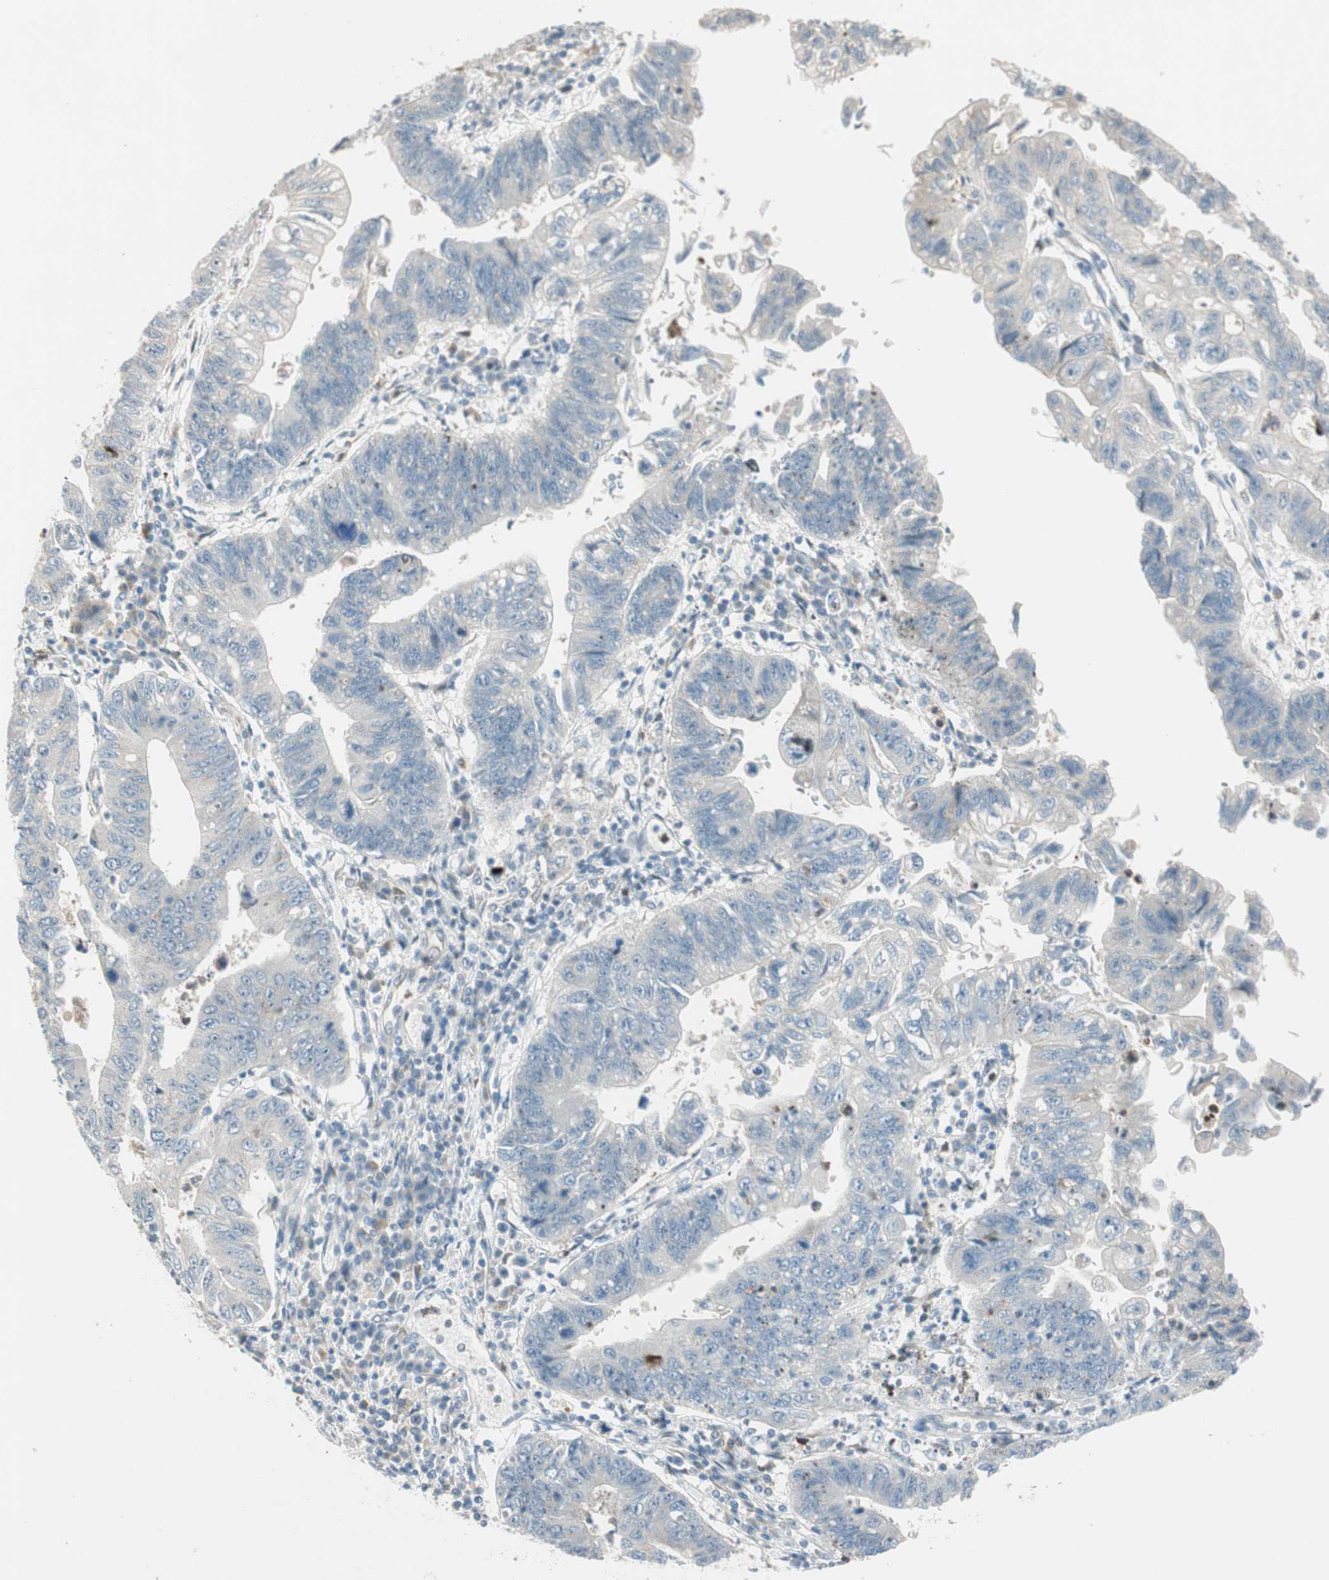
{"staining": {"intensity": "negative", "quantity": "none", "location": "none"}, "tissue": "stomach cancer", "cell_type": "Tumor cells", "image_type": "cancer", "snomed": [{"axis": "morphology", "description": "Adenocarcinoma, NOS"}, {"axis": "topography", "description": "Stomach"}], "caption": "The histopathology image demonstrates no significant positivity in tumor cells of stomach cancer. The staining was performed using DAB (3,3'-diaminobenzidine) to visualize the protein expression in brown, while the nuclei were stained in blue with hematoxylin (Magnification: 20x).", "gene": "CGRRF1", "patient": {"sex": "male", "age": 59}}